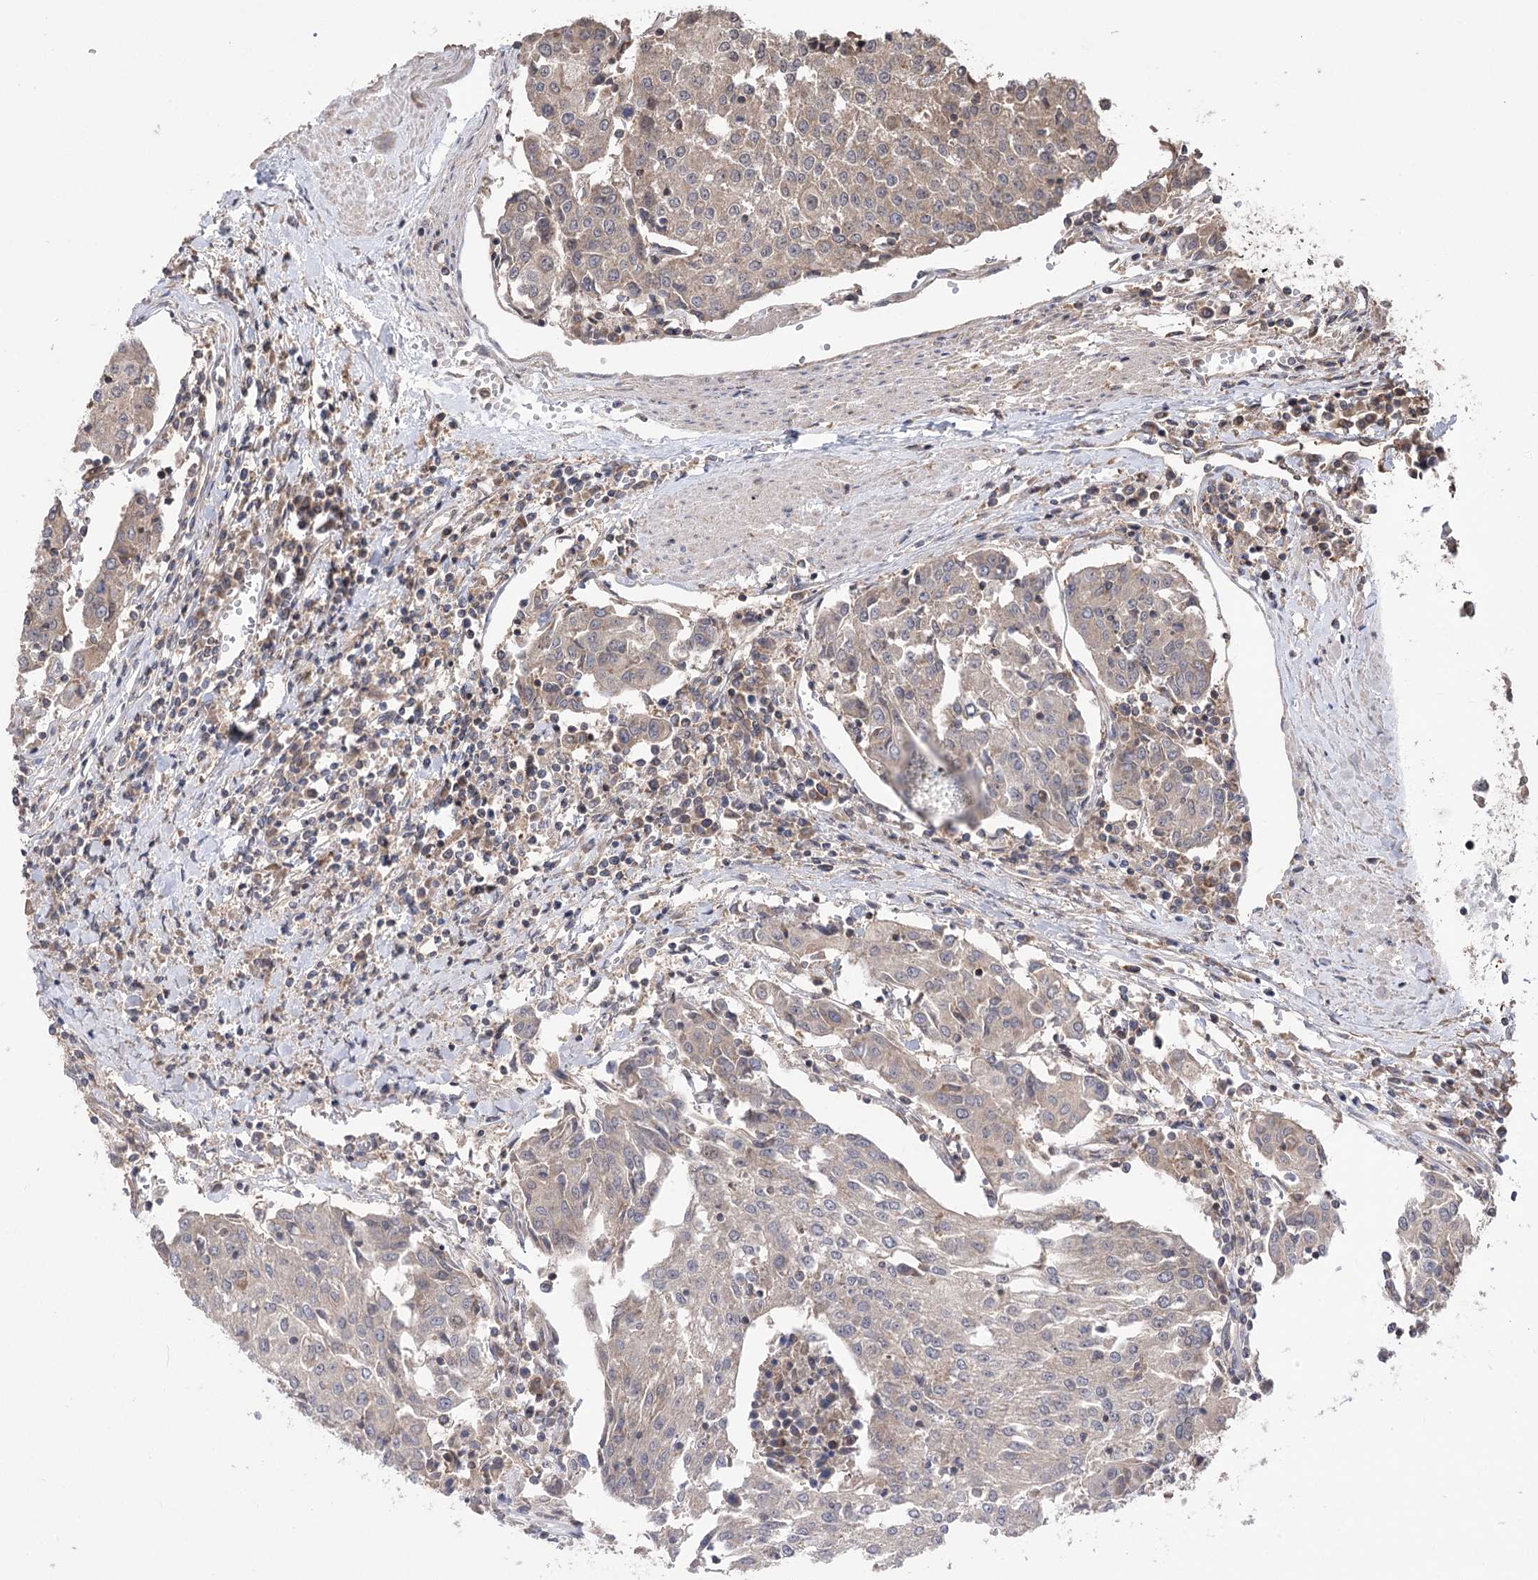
{"staining": {"intensity": "weak", "quantity": "<25%", "location": "cytoplasmic/membranous"}, "tissue": "urothelial cancer", "cell_type": "Tumor cells", "image_type": "cancer", "snomed": [{"axis": "morphology", "description": "Urothelial carcinoma, High grade"}, {"axis": "topography", "description": "Urinary bladder"}], "caption": "Image shows no protein expression in tumor cells of urothelial cancer tissue.", "gene": "XYLB", "patient": {"sex": "female", "age": 85}}